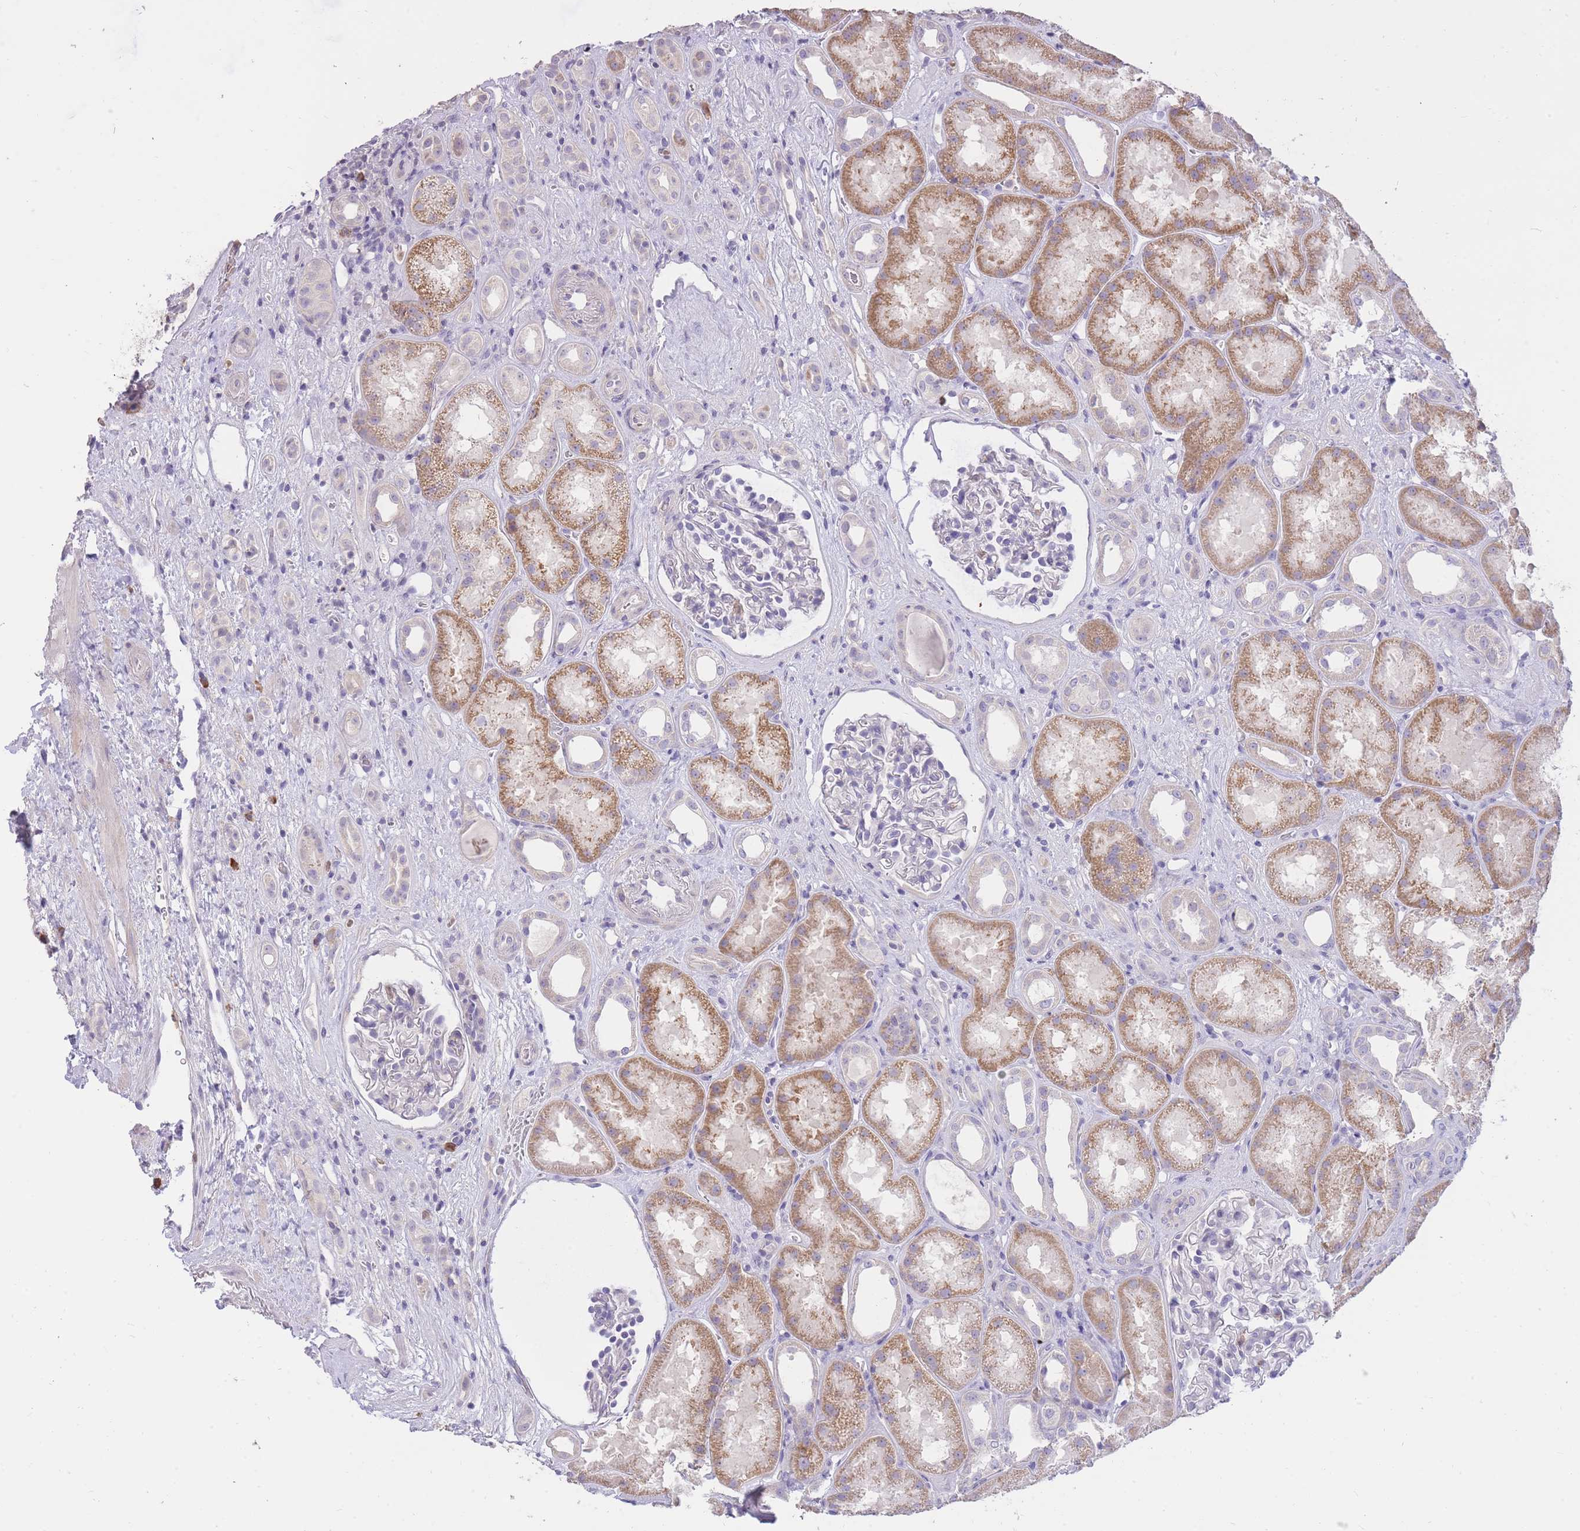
{"staining": {"intensity": "negative", "quantity": "none", "location": "none"}, "tissue": "kidney", "cell_type": "Cells in glomeruli", "image_type": "normal", "snomed": [{"axis": "morphology", "description": "Normal tissue, NOS"}, {"axis": "topography", "description": "Kidney"}], "caption": "Immunohistochemistry (IHC) of benign human kidney shows no positivity in cells in glomeruli. (Stains: DAB (3,3'-diaminobenzidine) immunohistochemistry with hematoxylin counter stain, Microscopy: brightfield microscopy at high magnification).", "gene": "FRG2B", "patient": {"sex": "male", "age": 61}}